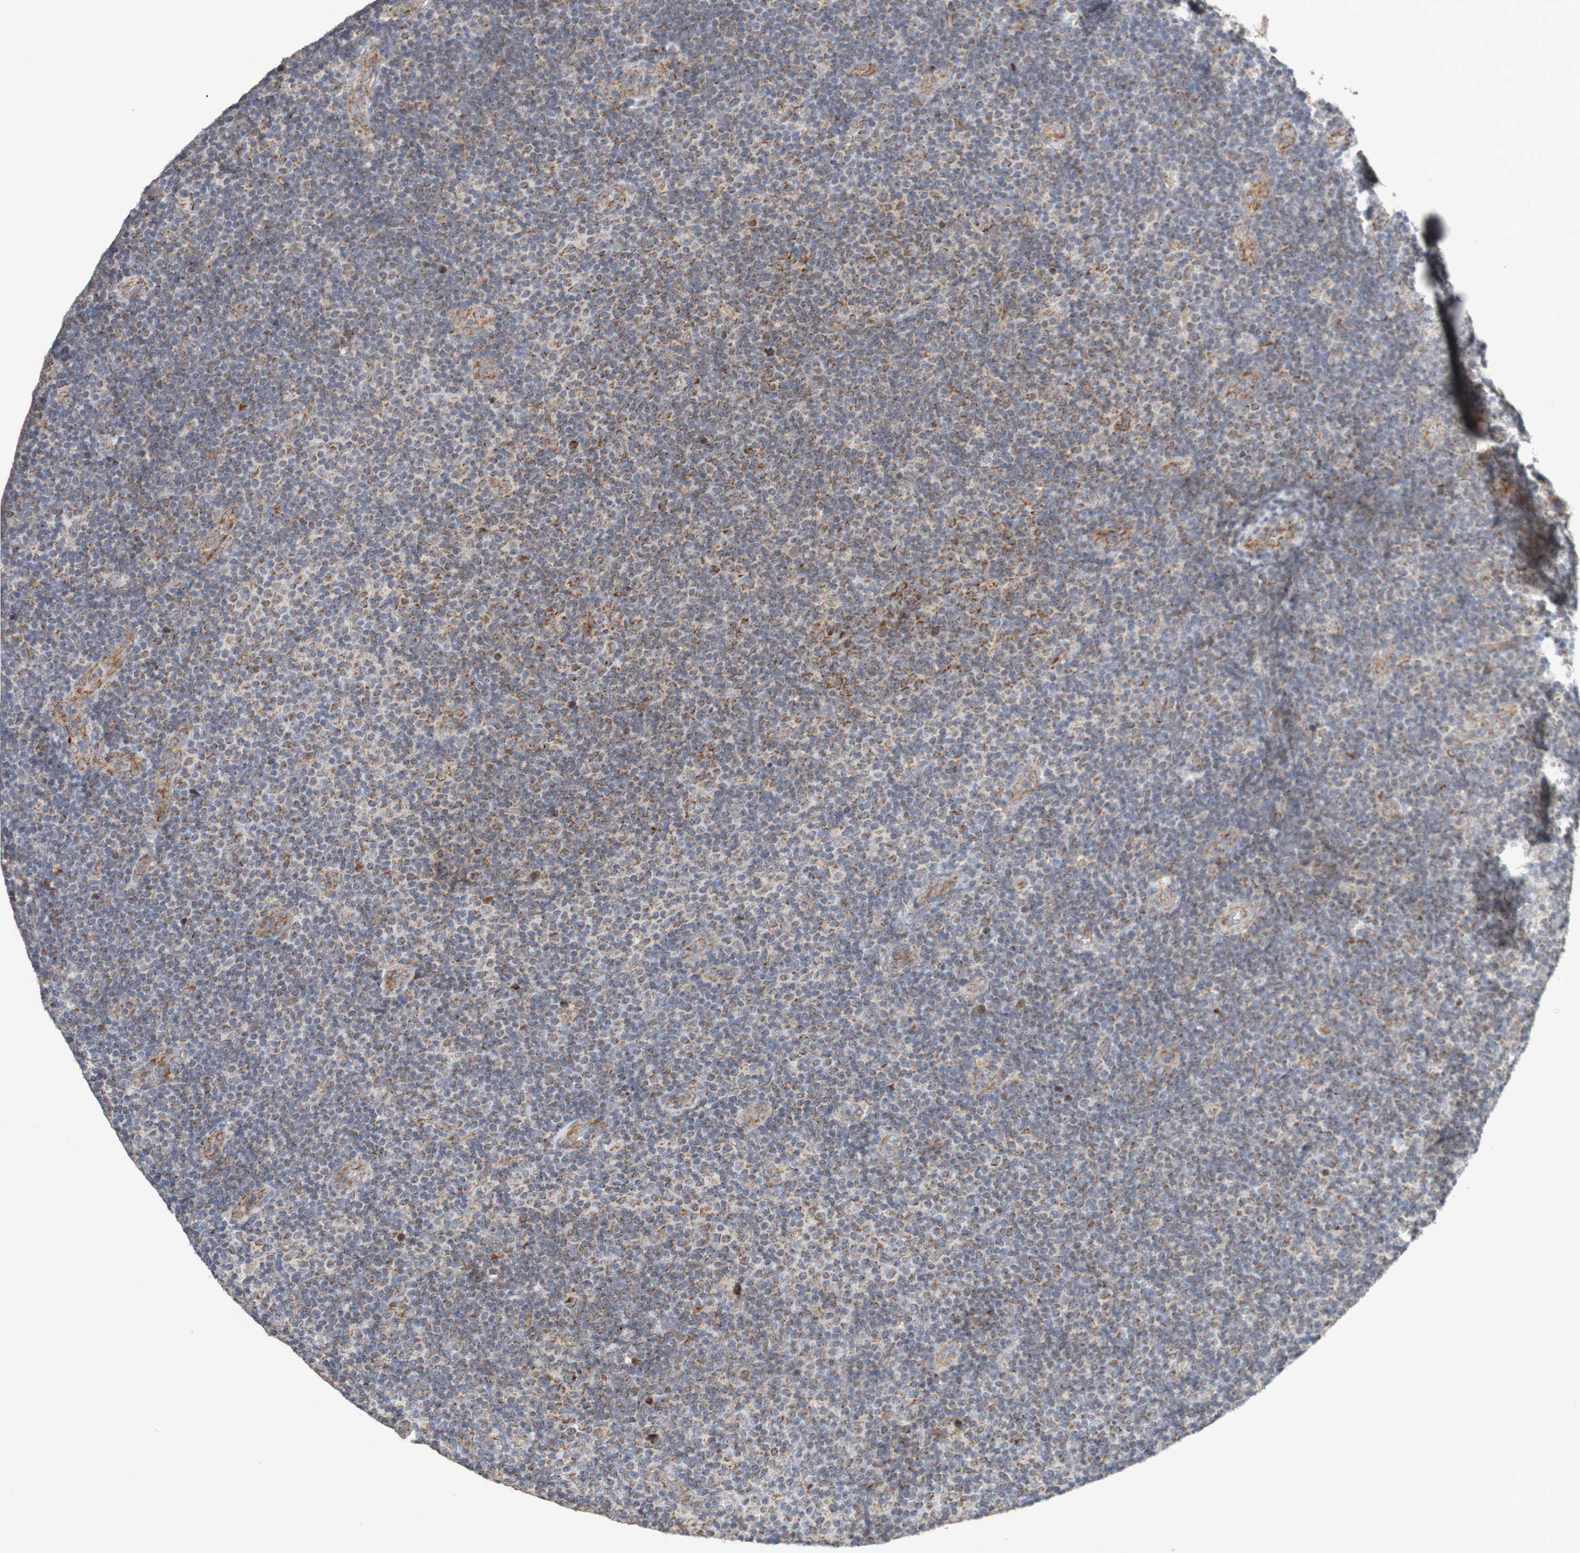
{"staining": {"intensity": "negative", "quantity": "none", "location": "none"}, "tissue": "lymphoma", "cell_type": "Tumor cells", "image_type": "cancer", "snomed": [{"axis": "morphology", "description": "Malignant lymphoma, non-Hodgkin's type, Low grade"}, {"axis": "topography", "description": "Lymph node"}], "caption": "A high-resolution histopathology image shows IHC staining of low-grade malignant lymphoma, non-Hodgkin's type, which demonstrates no significant staining in tumor cells.", "gene": "DVL1", "patient": {"sex": "male", "age": 83}}